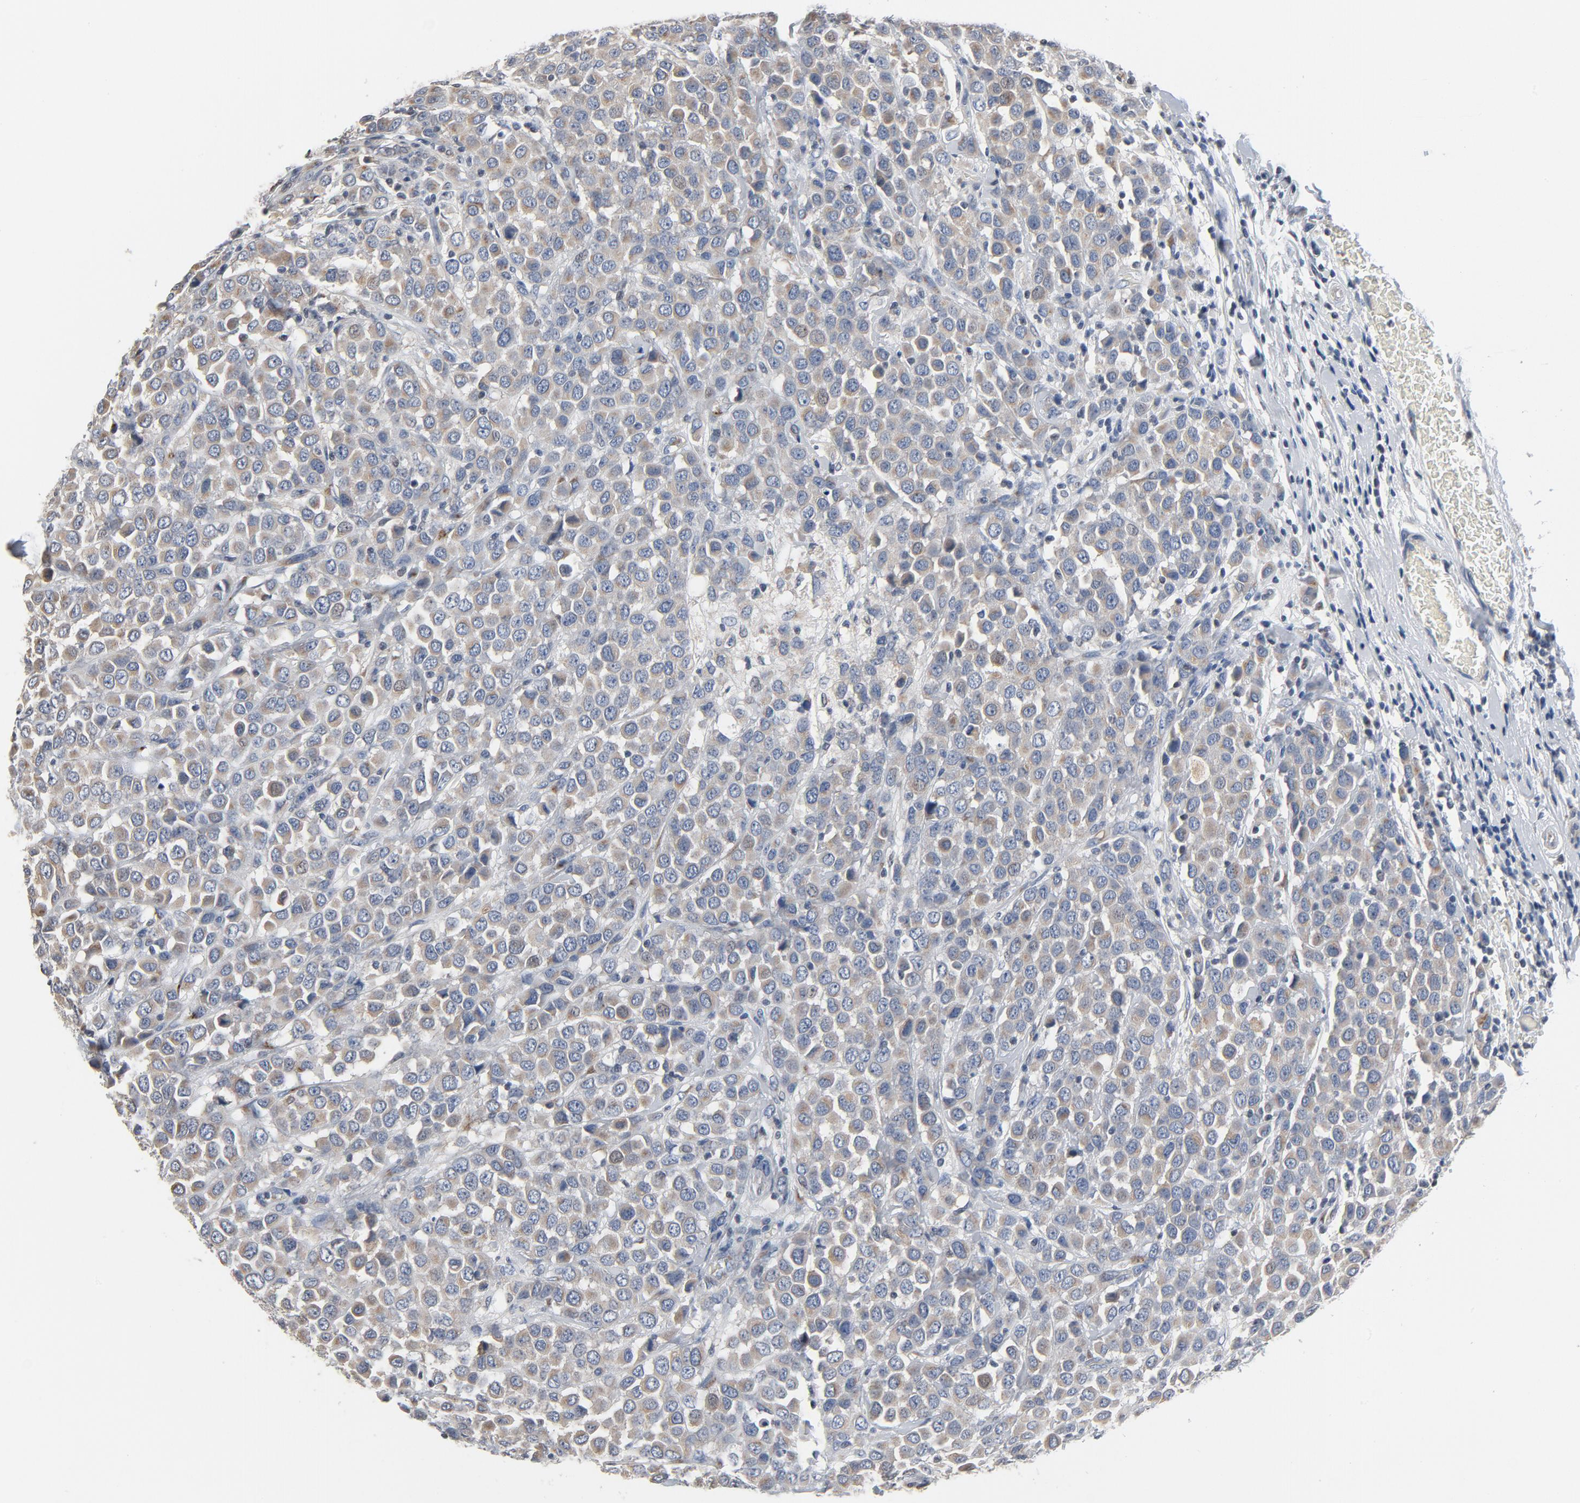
{"staining": {"intensity": "moderate", "quantity": ">75%", "location": "cytoplasmic/membranous"}, "tissue": "breast cancer", "cell_type": "Tumor cells", "image_type": "cancer", "snomed": [{"axis": "morphology", "description": "Duct carcinoma"}, {"axis": "topography", "description": "Breast"}], "caption": "A micrograph showing moderate cytoplasmic/membranous positivity in approximately >75% of tumor cells in breast infiltrating ductal carcinoma, as visualized by brown immunohistochemical staining.", "gene": "YIPF6", "patient": {"sex": "female", "age": 61}}